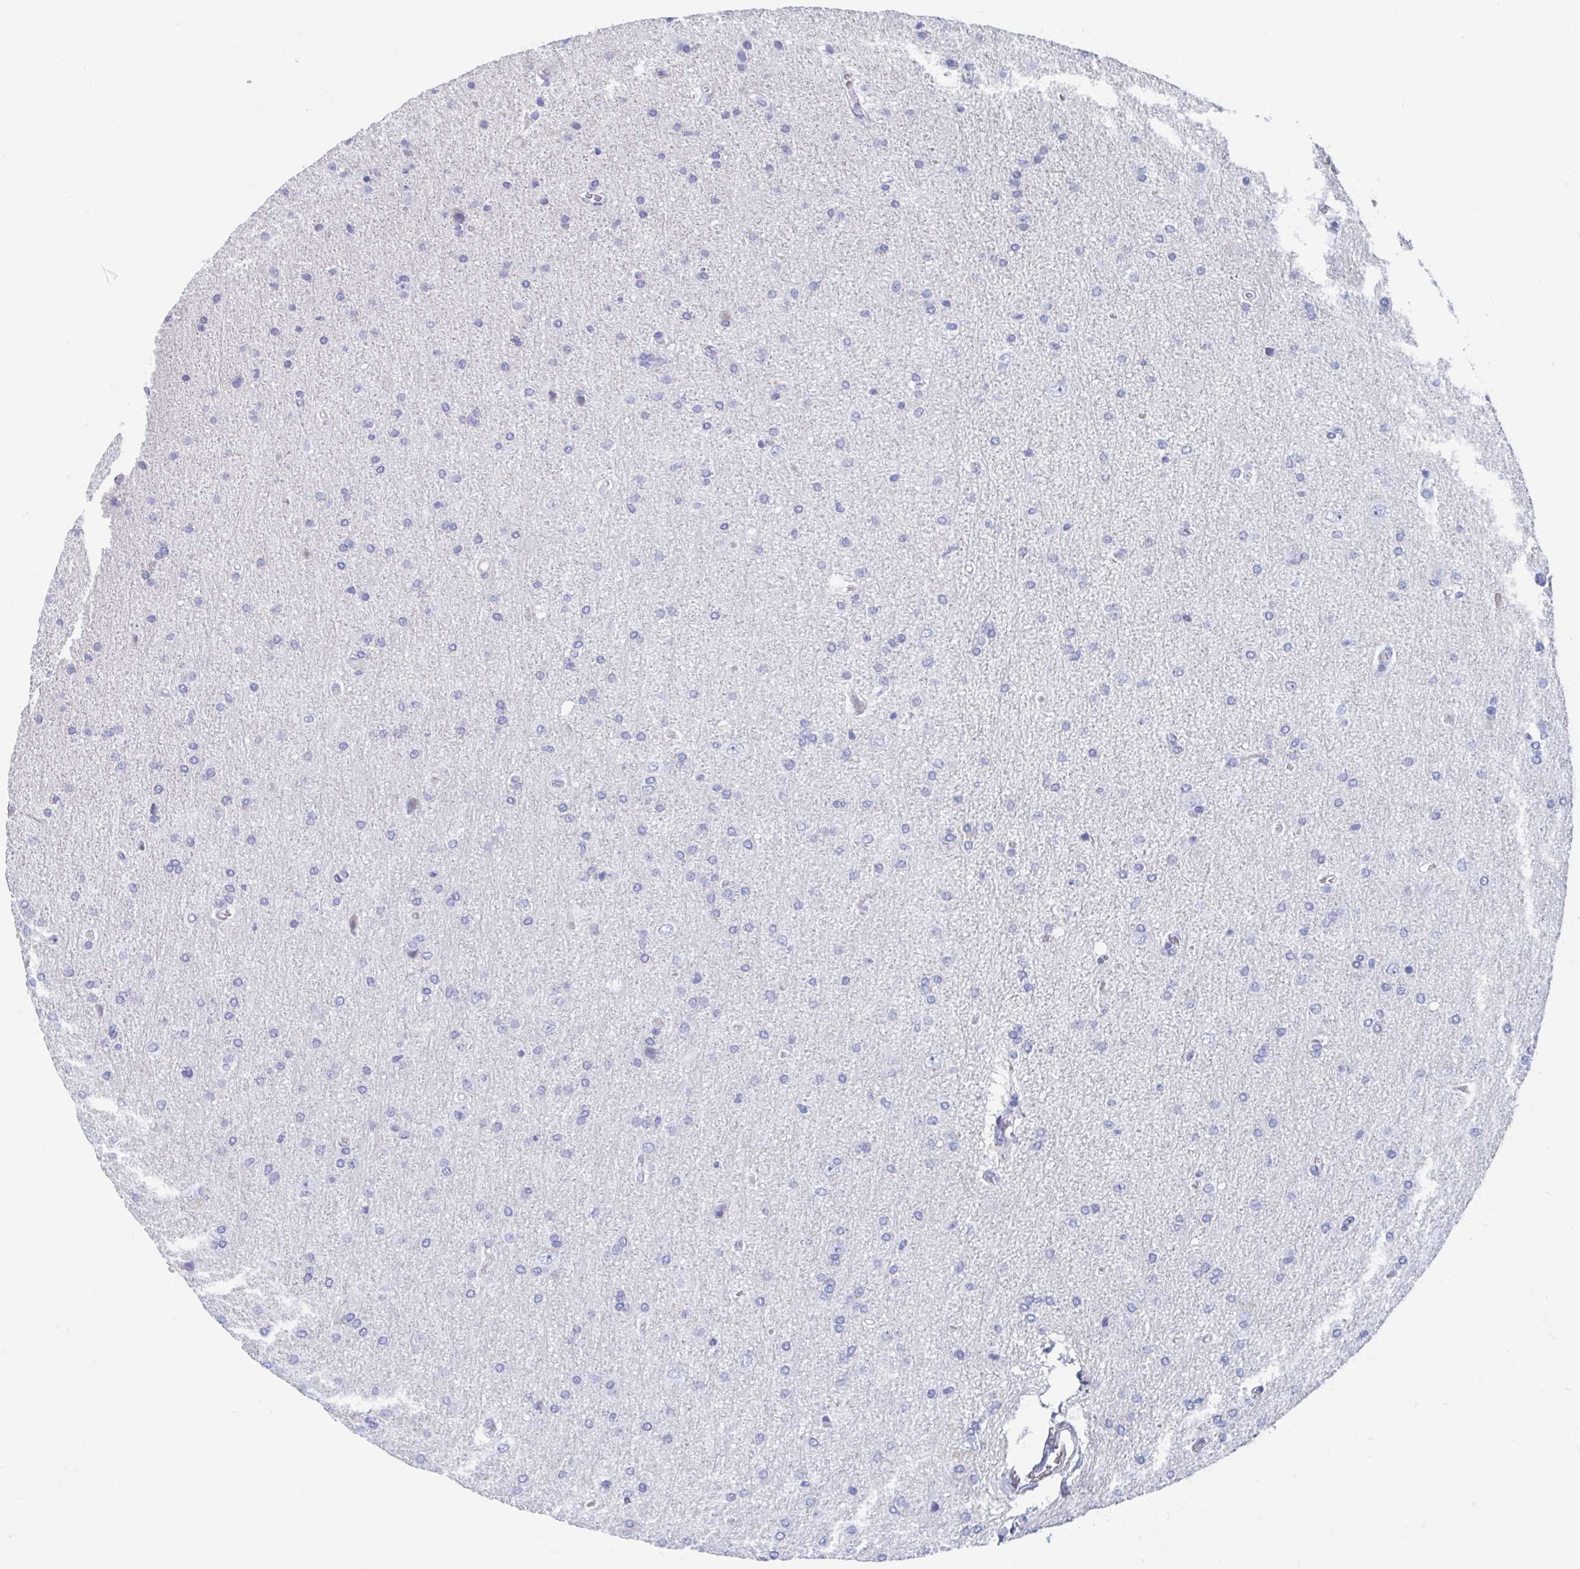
{"staining": {"intensity": "negative", "quantity": "none", "location": "none"}, "tissue": "glioma", "cell_type": "Tumor cells", "image_type": "cancer", "snomed": [{"axis": "morphology", "description": "Glioma, malignant, High grade"}, {"axis": "topography", "description": "Cerebral cortex"}], "caption": "A histopathology image of human malignant glioma (high-grade) is negative for staining in tumor cells.", "gene": "SHCBP1L", "patient": {"sex": "male", "age": 70}}